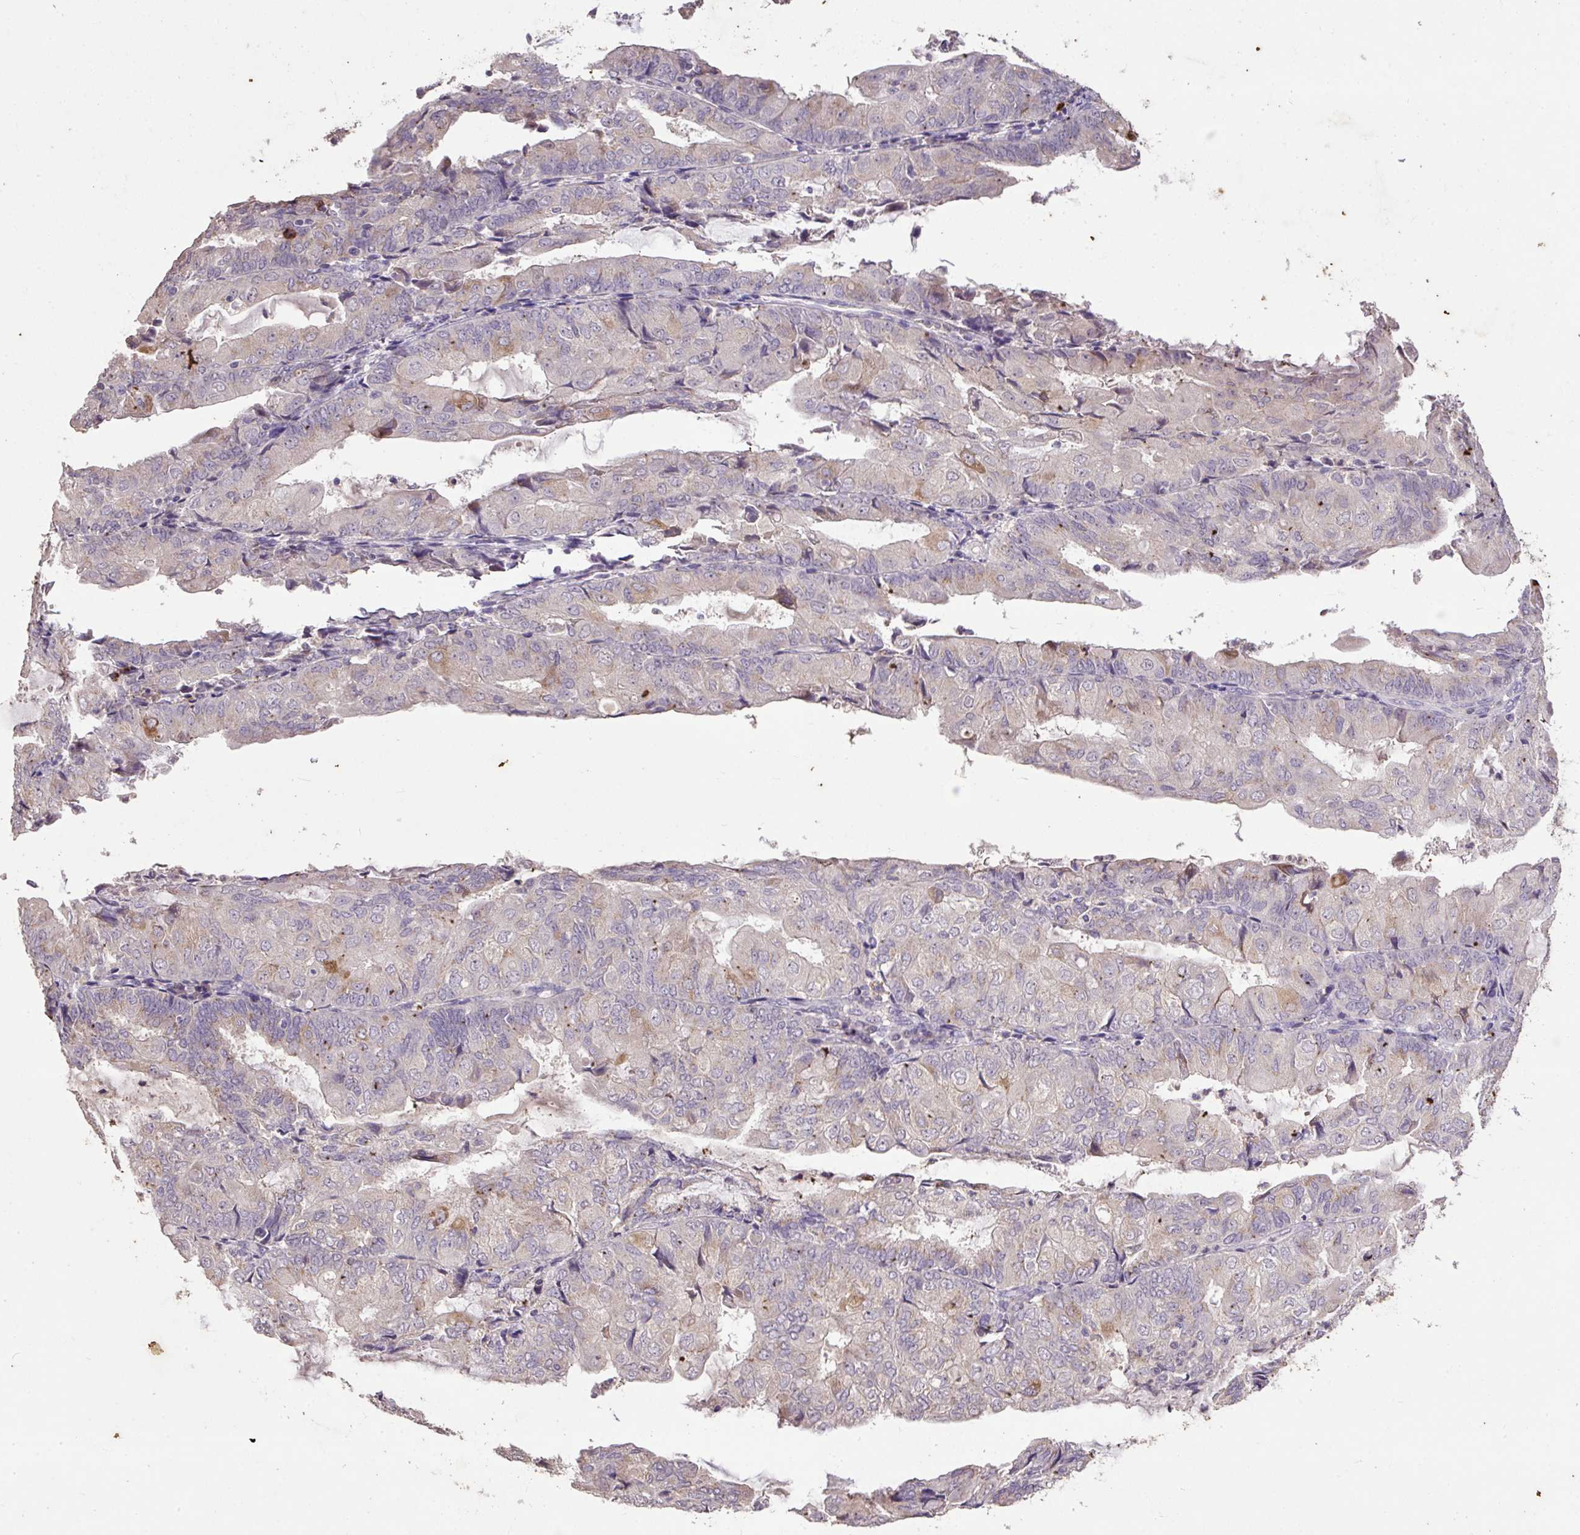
{"staining": {"intensity": "moderate", "quantity": "<25%", "location": "cytoplasmic/membranous"}, "tissue": "endometrial cancer", "cell_type": "Tumor cells", "image_type": "cancer", "snomed": [{"axis": "morphology", "description": "Adenocarcinoma, NOS"}, {"axis": "topography", "description": "Endometrium"}], "caption": "Immunohistochemistry (IHC) image of neoplastic tissue: endometrial cancer stained using IHC displays low levels of moderate protein expression localized specifically in the cytoplasmic/membranous of tumor cells, appearing as a cytoplasmic/membranous brown color.", "gene": "LRTM2", "patient": {"sex": "female", "age": 81}}